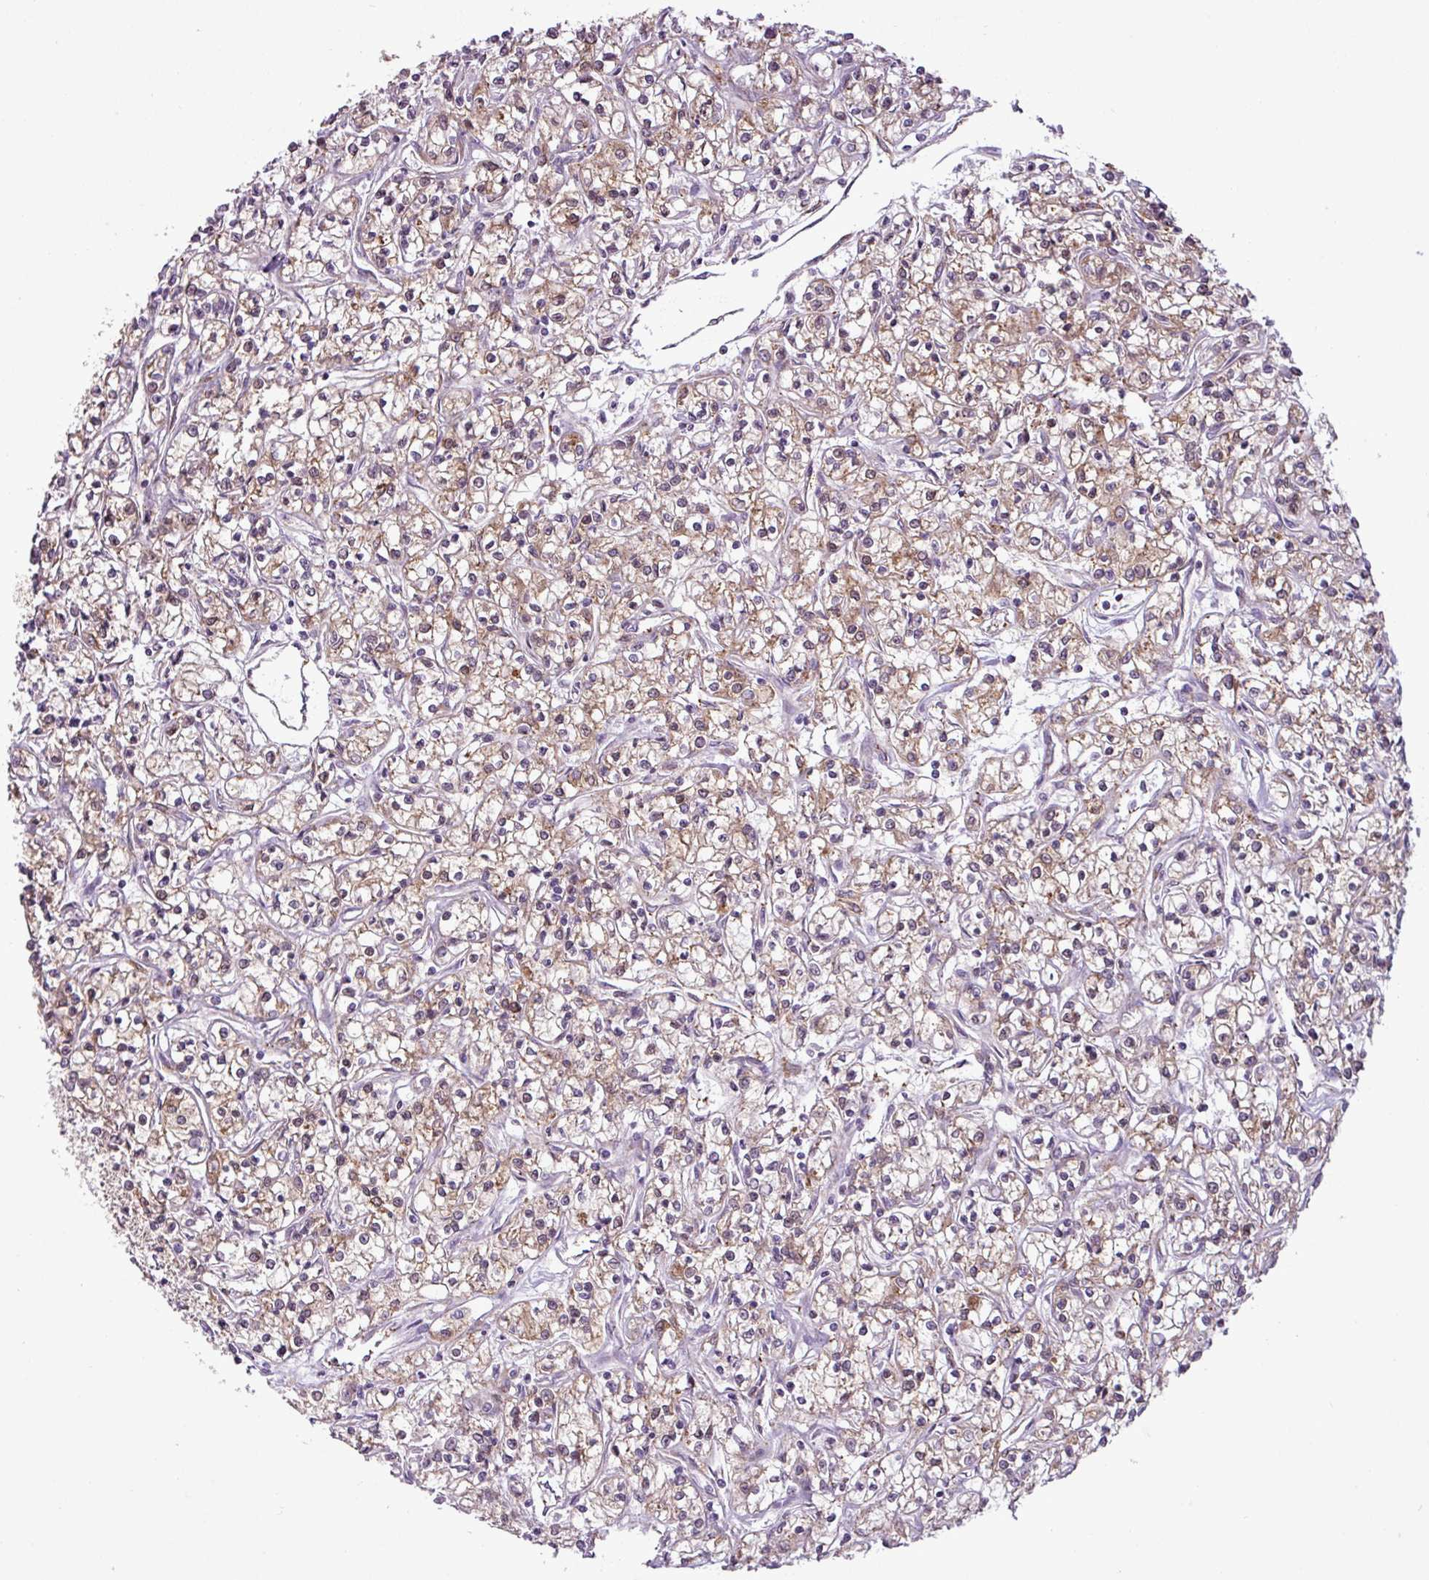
{"staining": {"intensity": "moderate", "quantity": "25%-75%", "location": "cytoplasmic/membranous"}, "tissue": "renal cancer", "cell_type": "Tumor cells", "image_type": "cancer", "snomed": [{"axis": "morphology", "description": "Adenocarcinoma, NOS"}, {"axis": "topography", "description": "Kidney"}], "caption": "Tumor cells reveal moderate cytoplasmic/membranous positivity in approximately 25%-75% of cells in renal cancer.", "gene": "PACSIN2", "patient": {"sex": "female", "age": 59}}